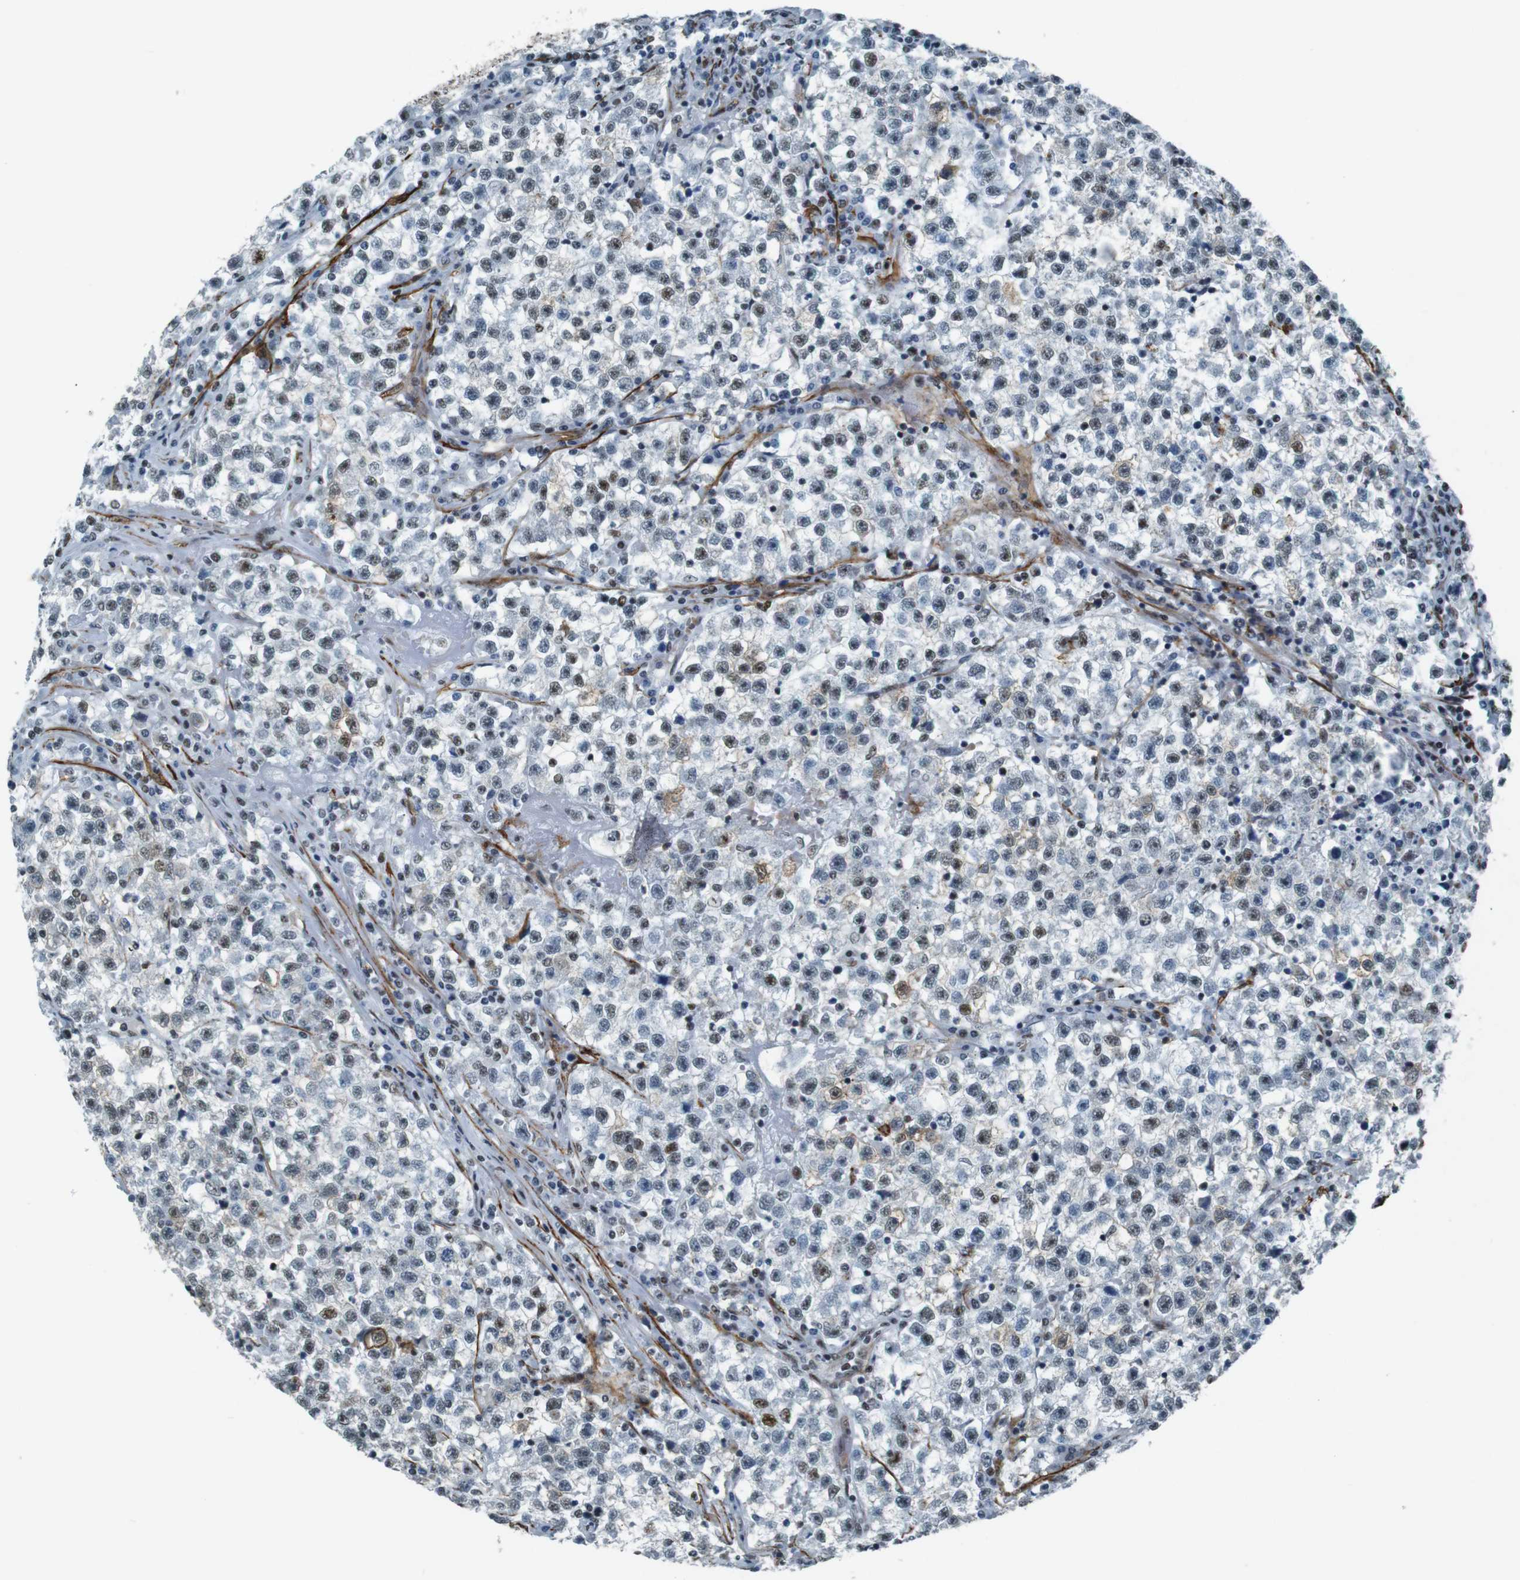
{"staining": {"intensity": "moderate", "quantity": "<25%", "location": "cytoplasmic/membranous,nuclear"}, "tissue": "testis cancer", "cell_type": "Tumor cells", "image_type": "cancer", "snomed": [{"axis": "morphology", "description": "Seminoma, NOS"}, {"axis": "topography", "description": "Testis"}], "caption": "The image demonstrates immunohistochemical staining of seminoma (testis). There is moderate cytoplasmic/membranous and nuclear expression is present in approximately <25% of tumor cells.", "gene": "HEXIM1", "patient": {"sex": "male", "age": 22}}